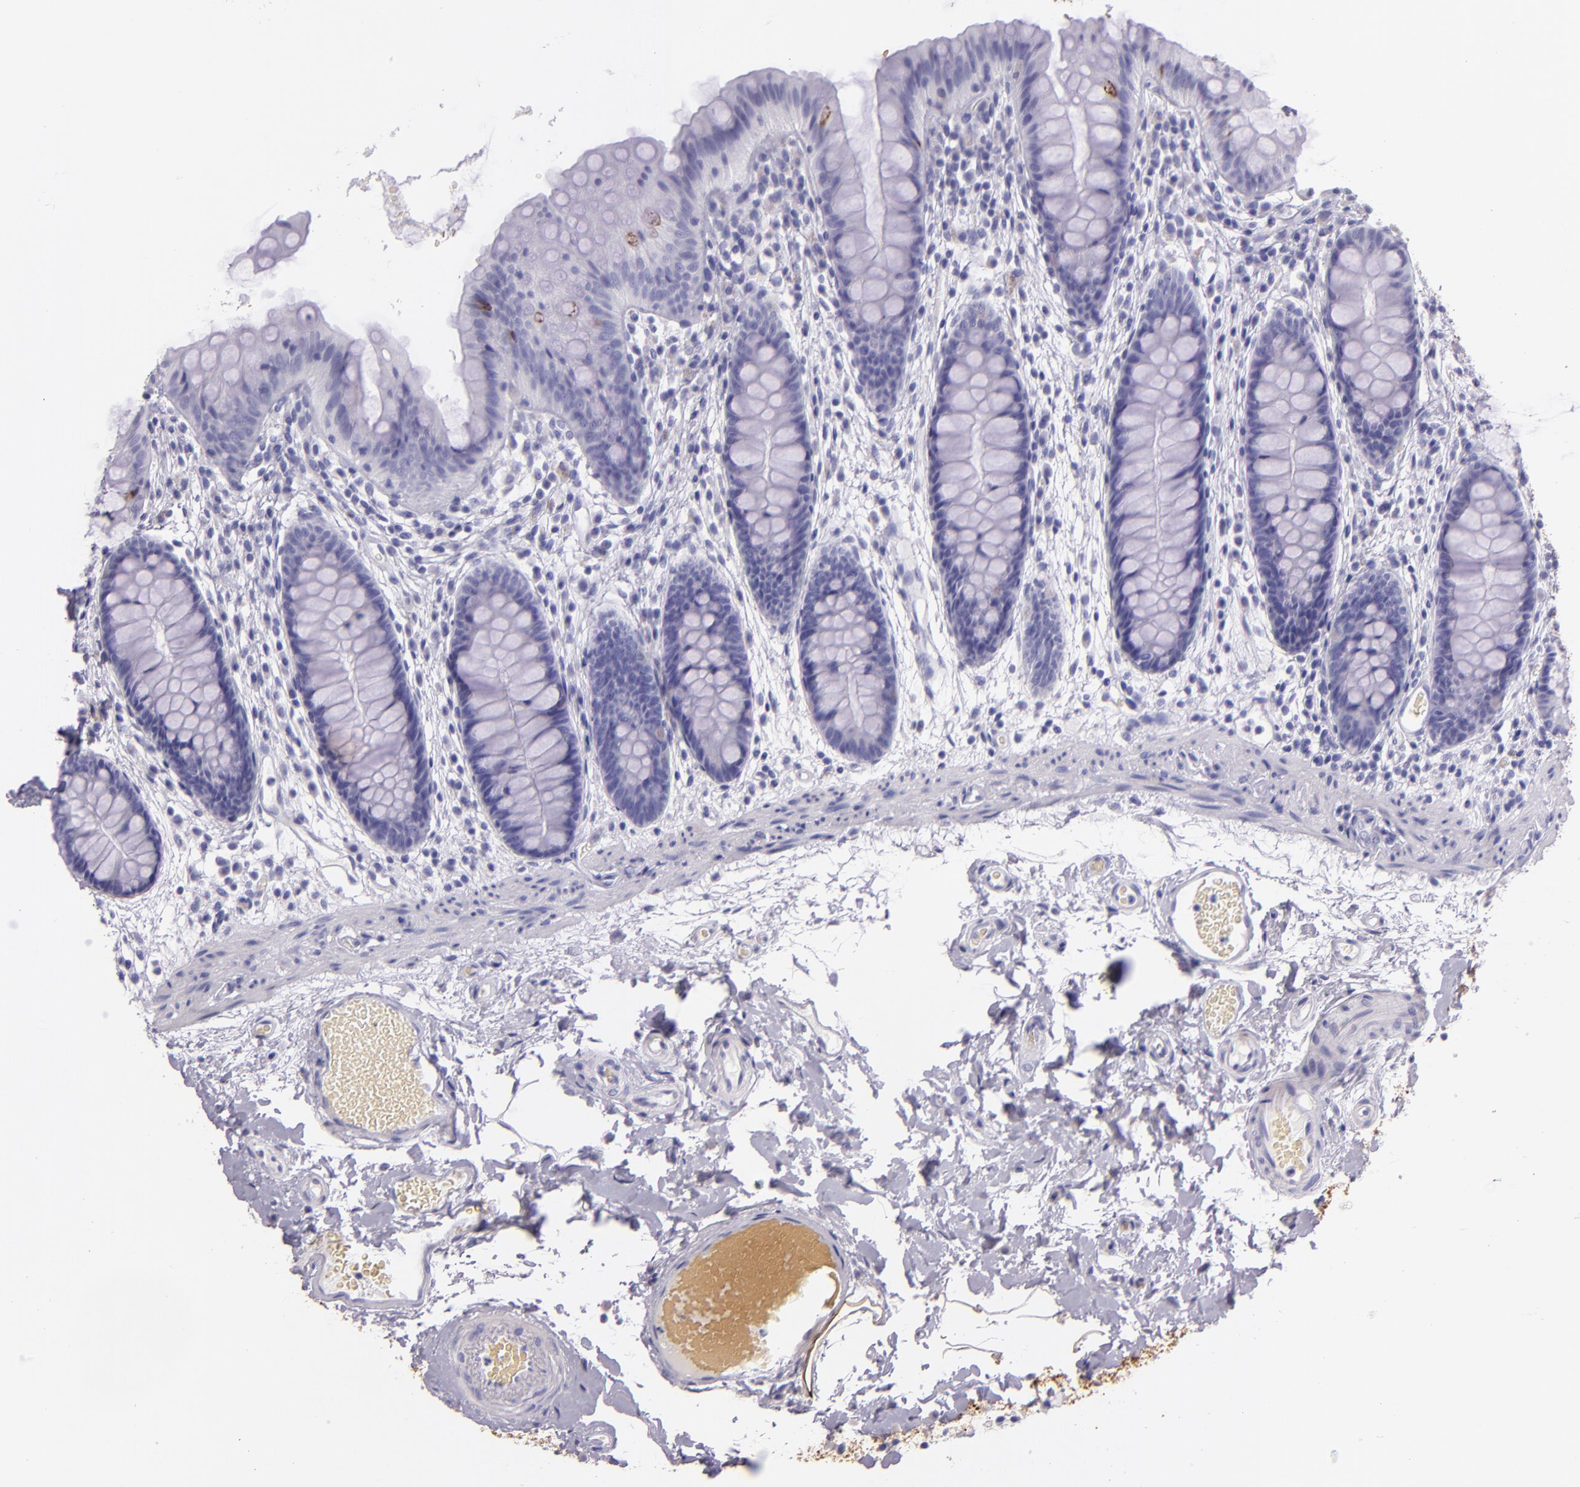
{"staining": {"intensity": "negative", "quantity": "none", "location": "none"}, "tissue": "colon", "cell_type": "Endothelial cells", "image_type": "normal", "snomed": [{"axis": "morphology", "description": "Normal tissue, NOS"}, {"axis": "topography", "description": "Smooth muscle"}, {"axis": "topography", "description": "Colon"}], "caption": "Protein analysis of normal colon displays no significant positivity in endothelial cells.", "gene": "MUC5AC", "patient": {"sex": "male", "age": 67}}